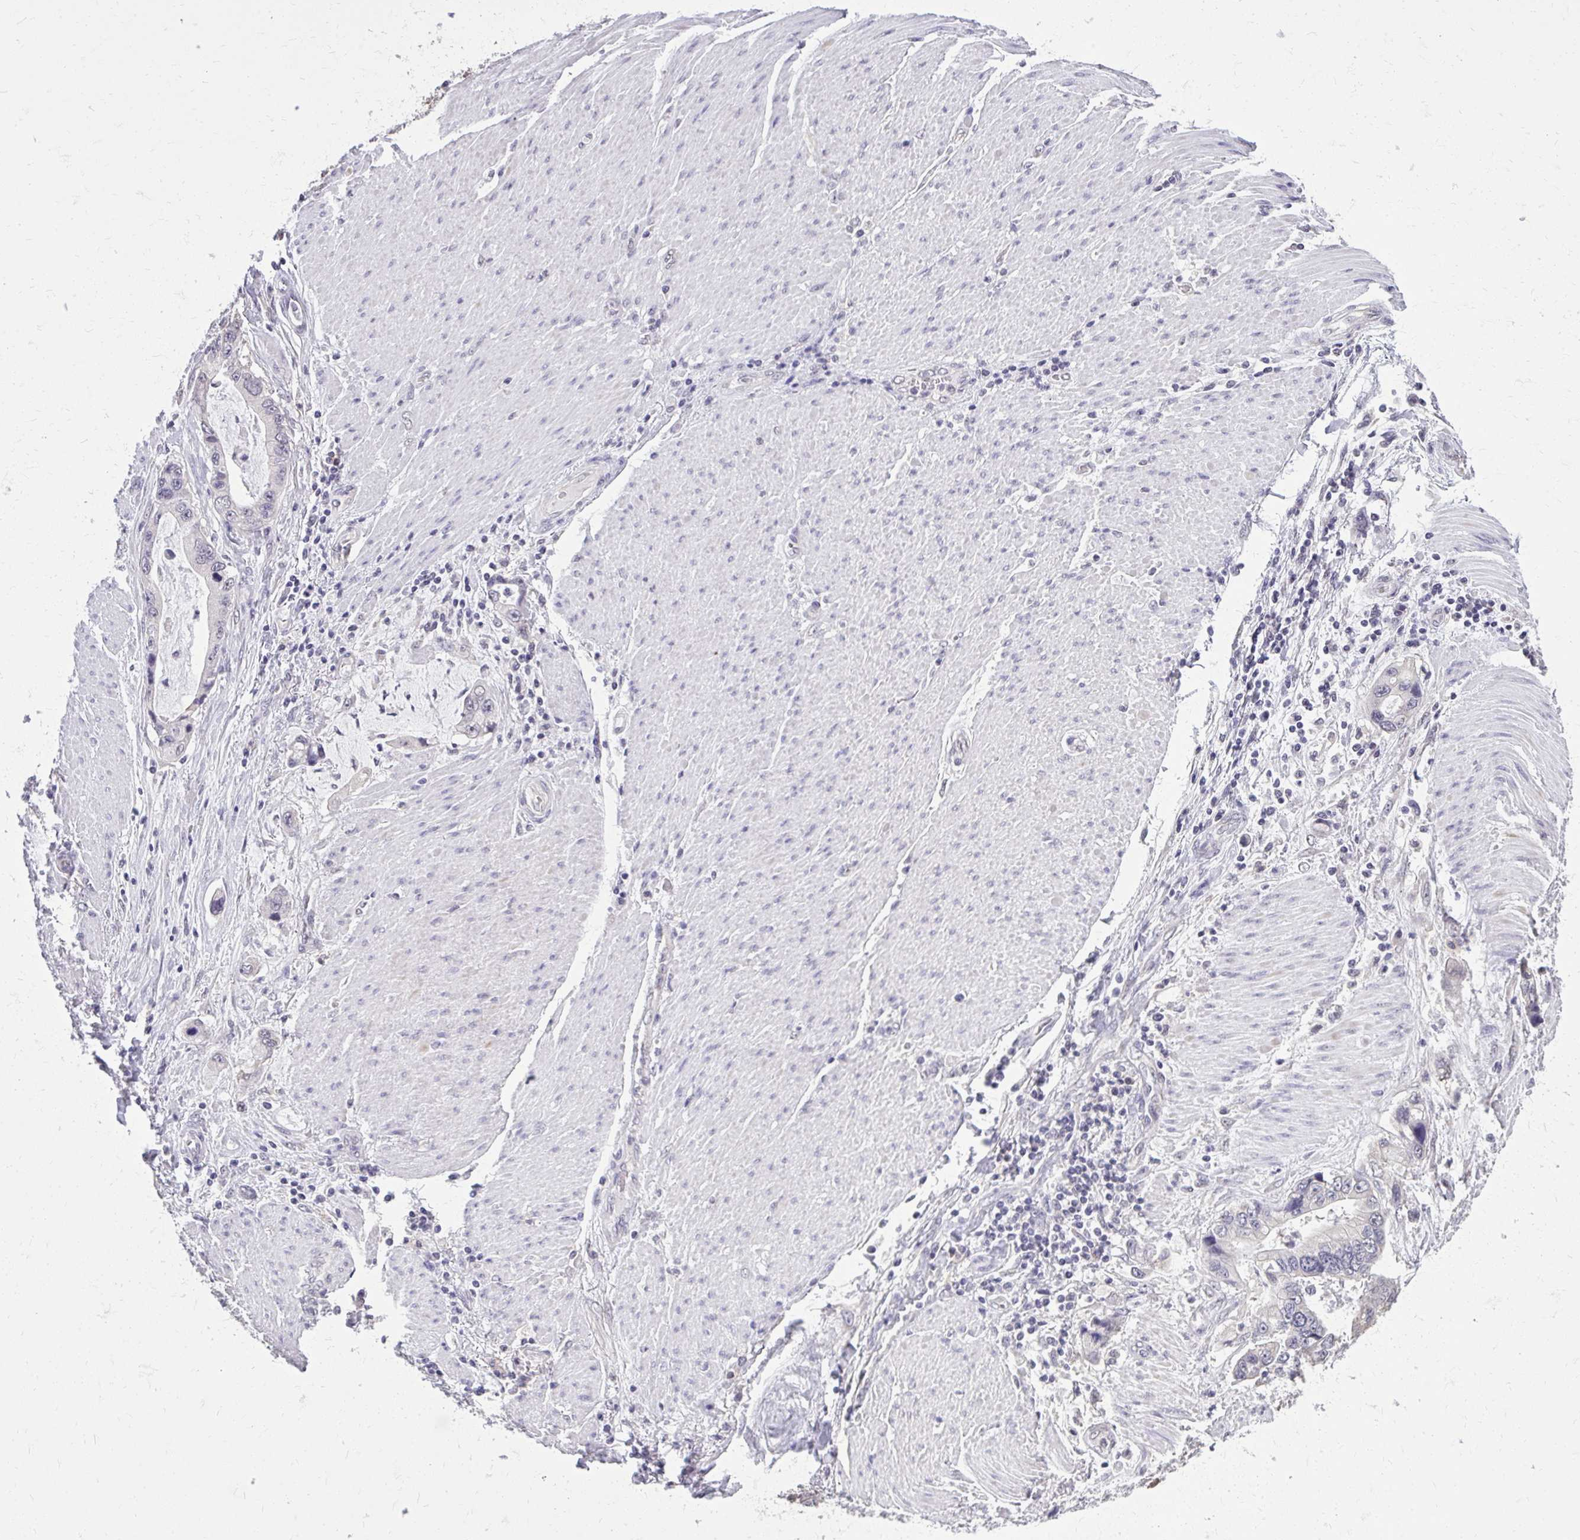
{"staining": {"intensity": "negative", "quantity": "none", "location": "none"}, "tissue": "stomach cancer", "cell_type": "Tumor cells", "image_type": "cancer", "snomed": [{"axis": "morphology", "description": "Adenocarcinoma, NOS"}, {"axis": "topography", "description": "Pancreas"}, {"axis": "topography", "description": "Stomach, upper"}], "caption": "A histopathology image of stomach adenocarcinoma stained for a protein shows no brown staining in tumor cells.", "gene": "AKAP5", "patient": {"sex": "male", "age": 77}}